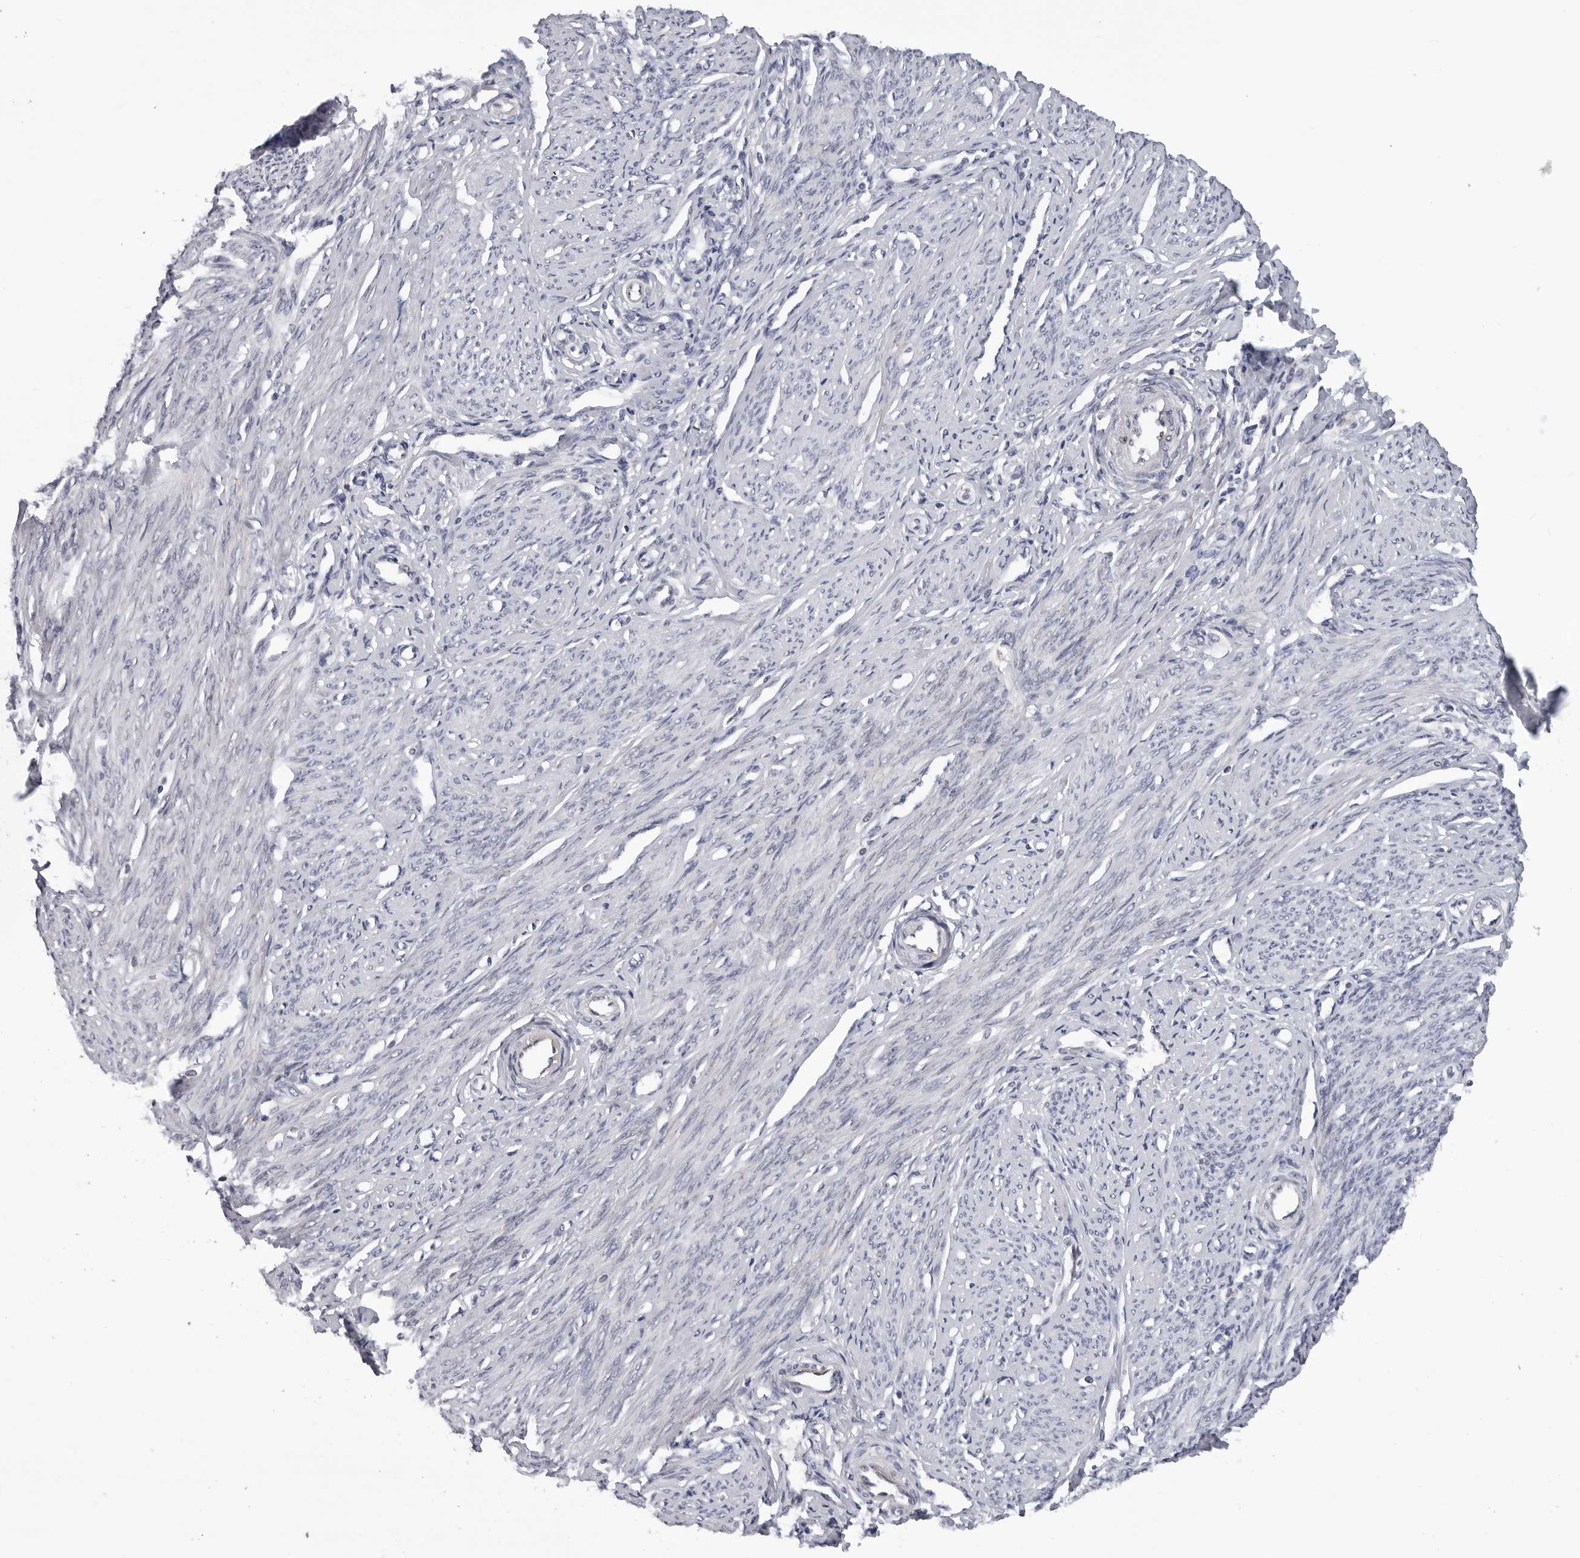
{"staining": {"intensity": "negative", "quantity": "none", "location": "none"}, "tissue": "endometrium", "cell_type": "Cells in endometrial stroma", "image_type": "normal", "snomed": [{"axis": "morphology", "description": "Normal tissue, NOS"}, {"axis": "topography", "description": "Endometrium"}], "caption": "An IHC image of normal endometrium is shown. There is no staining in cells in endometrial stroma of endometrium.", "gene": "KIAA1614", "patient": {"sex": "female", "age": 56}}